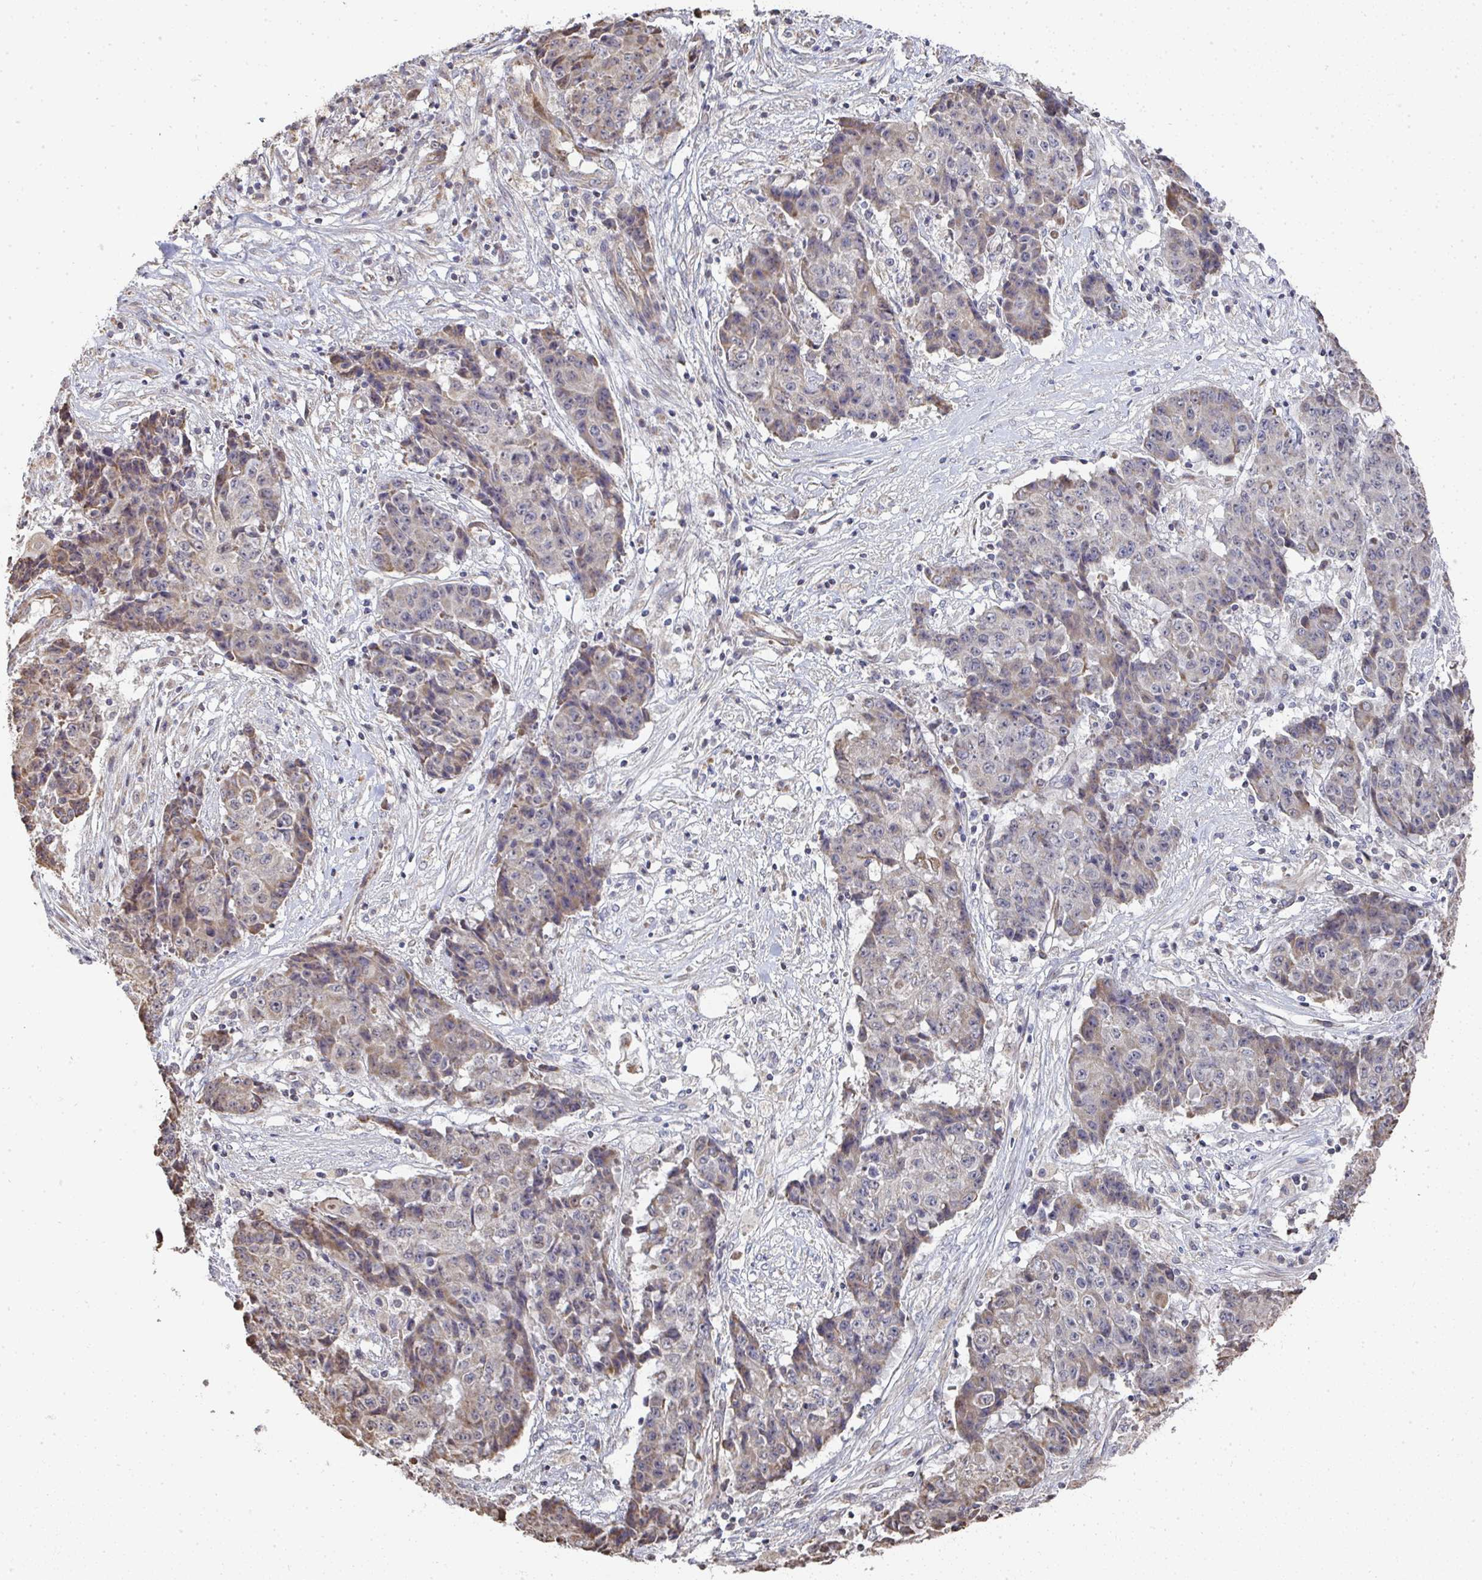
{"staining": {"intensity": "weak", "quantity": "25%-75%", "location": "cytoplasmic/membranous"}, "tissue": "ovarian cancer", "cell_type": "Tumor cells", "image_type": "cancer", "snomed": [{"axis": "morphology", "description": "Carcinoma, endometroid"}, {"axis": "topography", "description": "Ovary"}], "caption": "The immunohistochemical stain highlights weak cytoplasmic/membranous positivity in tumor cells of endometroid carcinoma (ovarian) tissue. The protein is shown in brown color, while the nuclei are stained blue.", "gene": "AGTPBP1", "patient": {"sex": "female", "age": 42}}